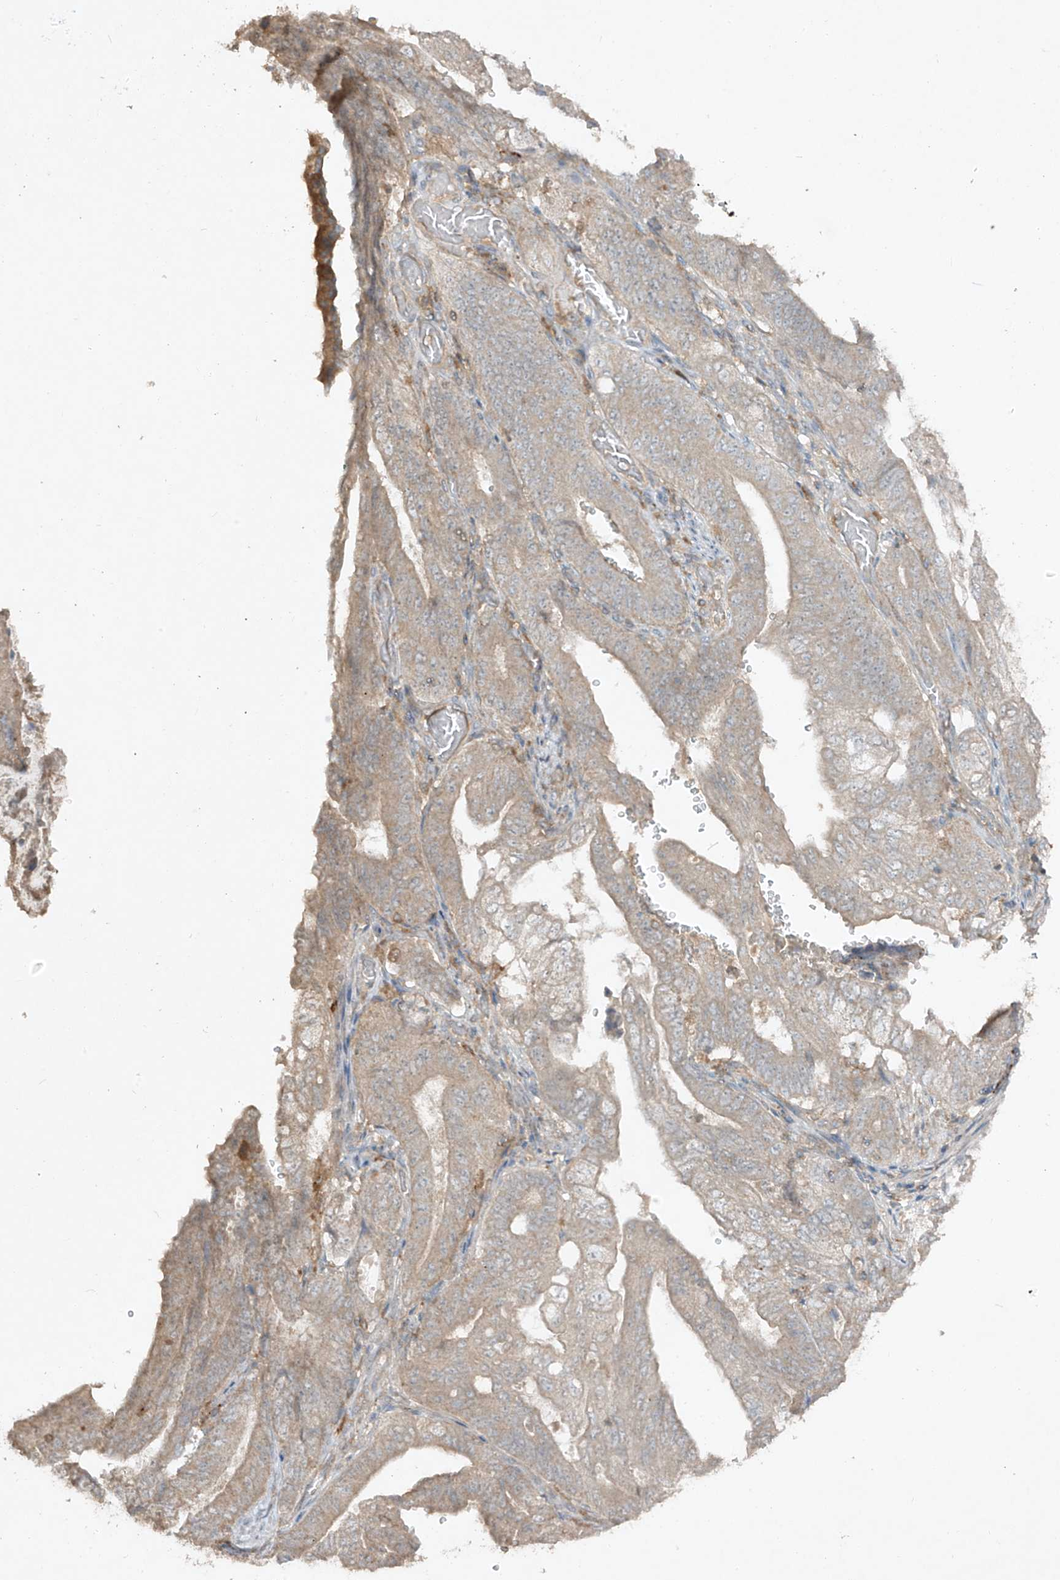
{"staining": {"intensity": "weak", "quantity": "25%-75%", "location": "cytoplasmic/membranous"}, "tissue": "stomach cancer", "cell_type": "Tumor cells", "image_type": "cancer", "snomed": [{"axis": "morphology", "description": "Adenocarcinoma, NOS"}, {"axis": "topography", "description": "Stomach"}], "caption": "Immunohistochemistry (IHC) of human stomach cancer exhibits low levels of weak cytoplasmic/membranous staining in about 25%-75% of tumor cells.", "gene": "LDAH", "patient": {"sex": "female", "age": 73}}